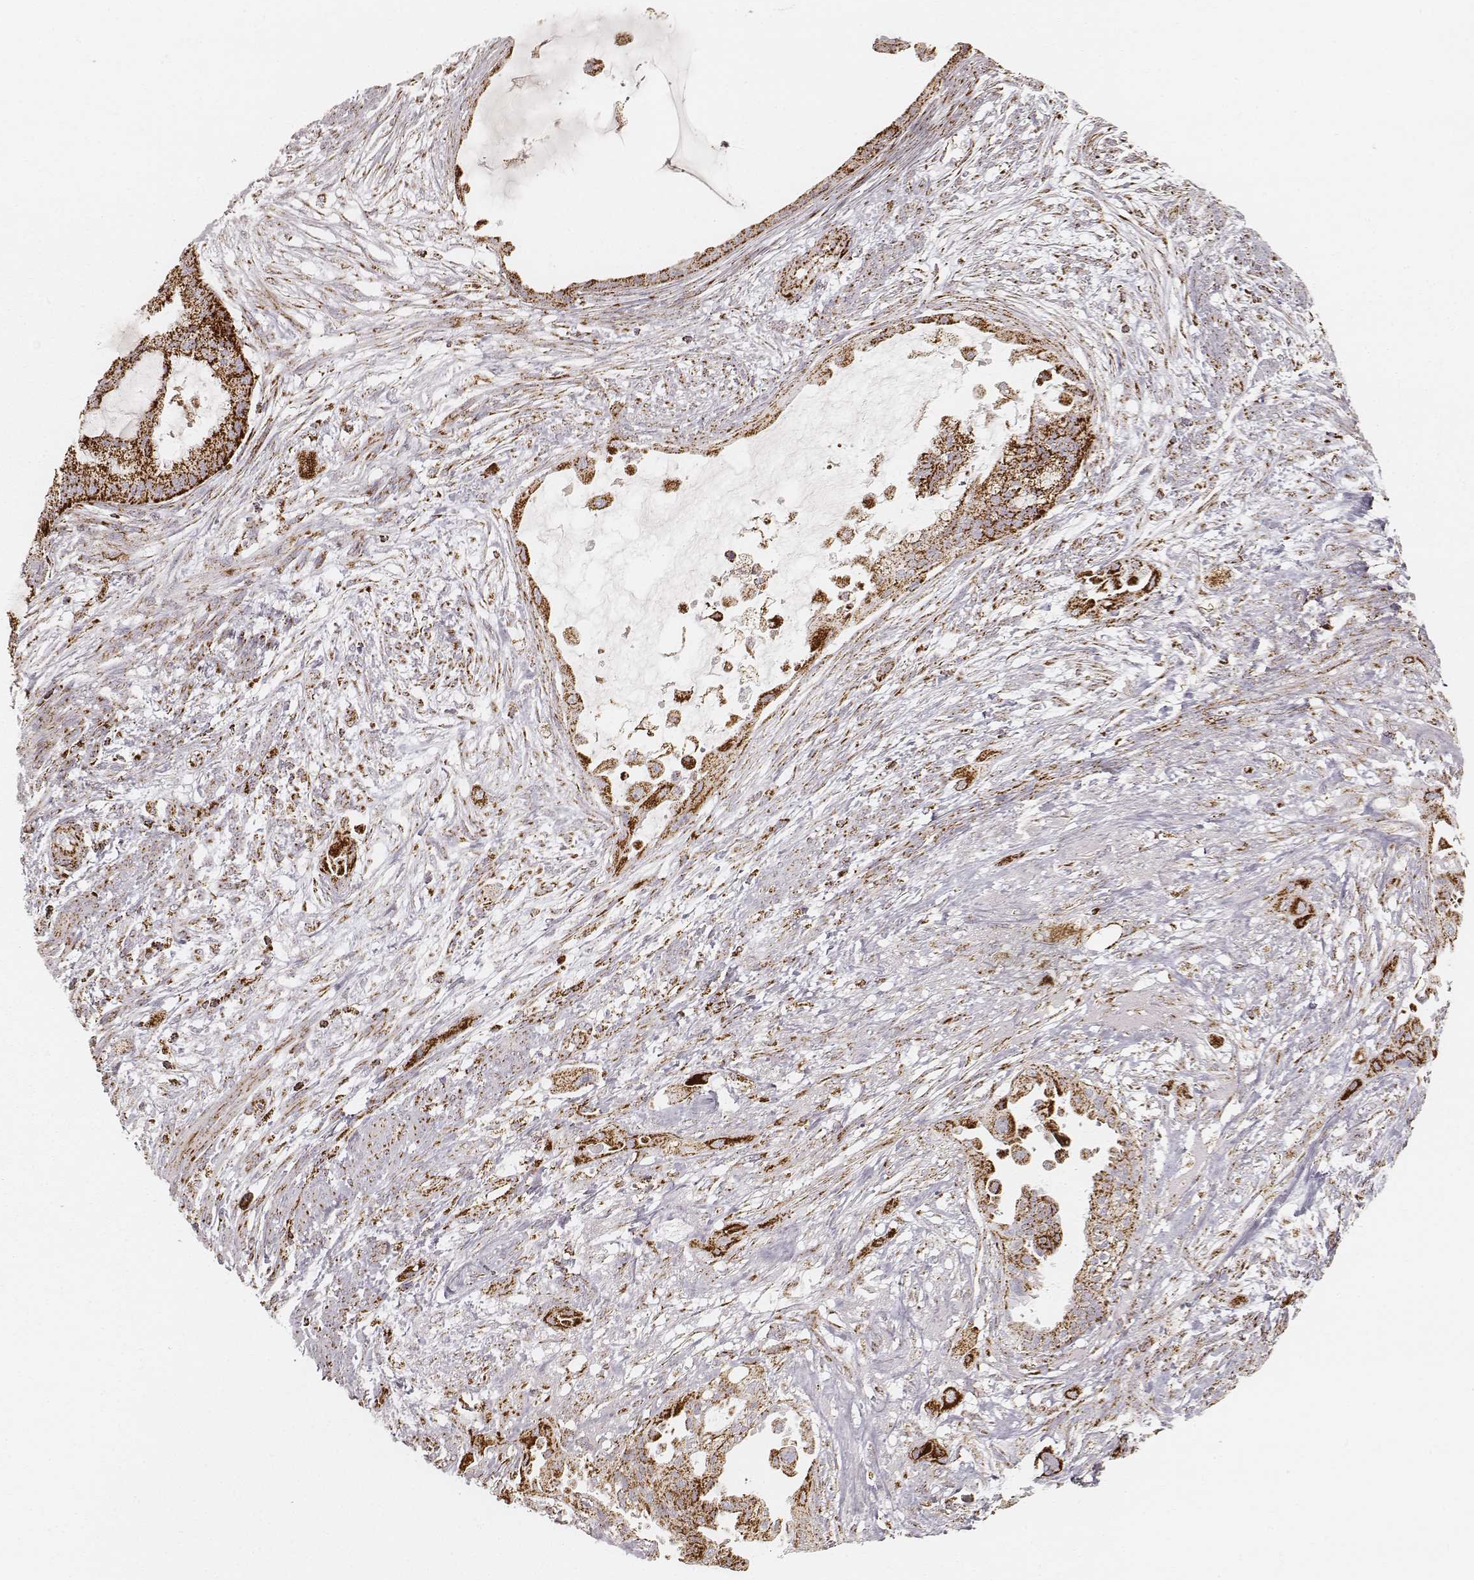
{"staining": {"intensity": "strong", "quantity": ">75%", "location": "cytoplasmic/membranous"}, "tissue": "endometrial cancer", "cell_type": "Tumor cells", "image_type": "cancer", "snomed": [{"axis": "morphology", "description": "Adenocarcinoma, NOS"}, {"axis": "topography", "description": "Endometrium"}], "caption": "Adenocarcinoma (endometrial) stained for a protein shows strong cytoplasmic/membranous positivity in tumor cells.", "gene": "CS", "patient": {"sex": "female", "age": 86}}